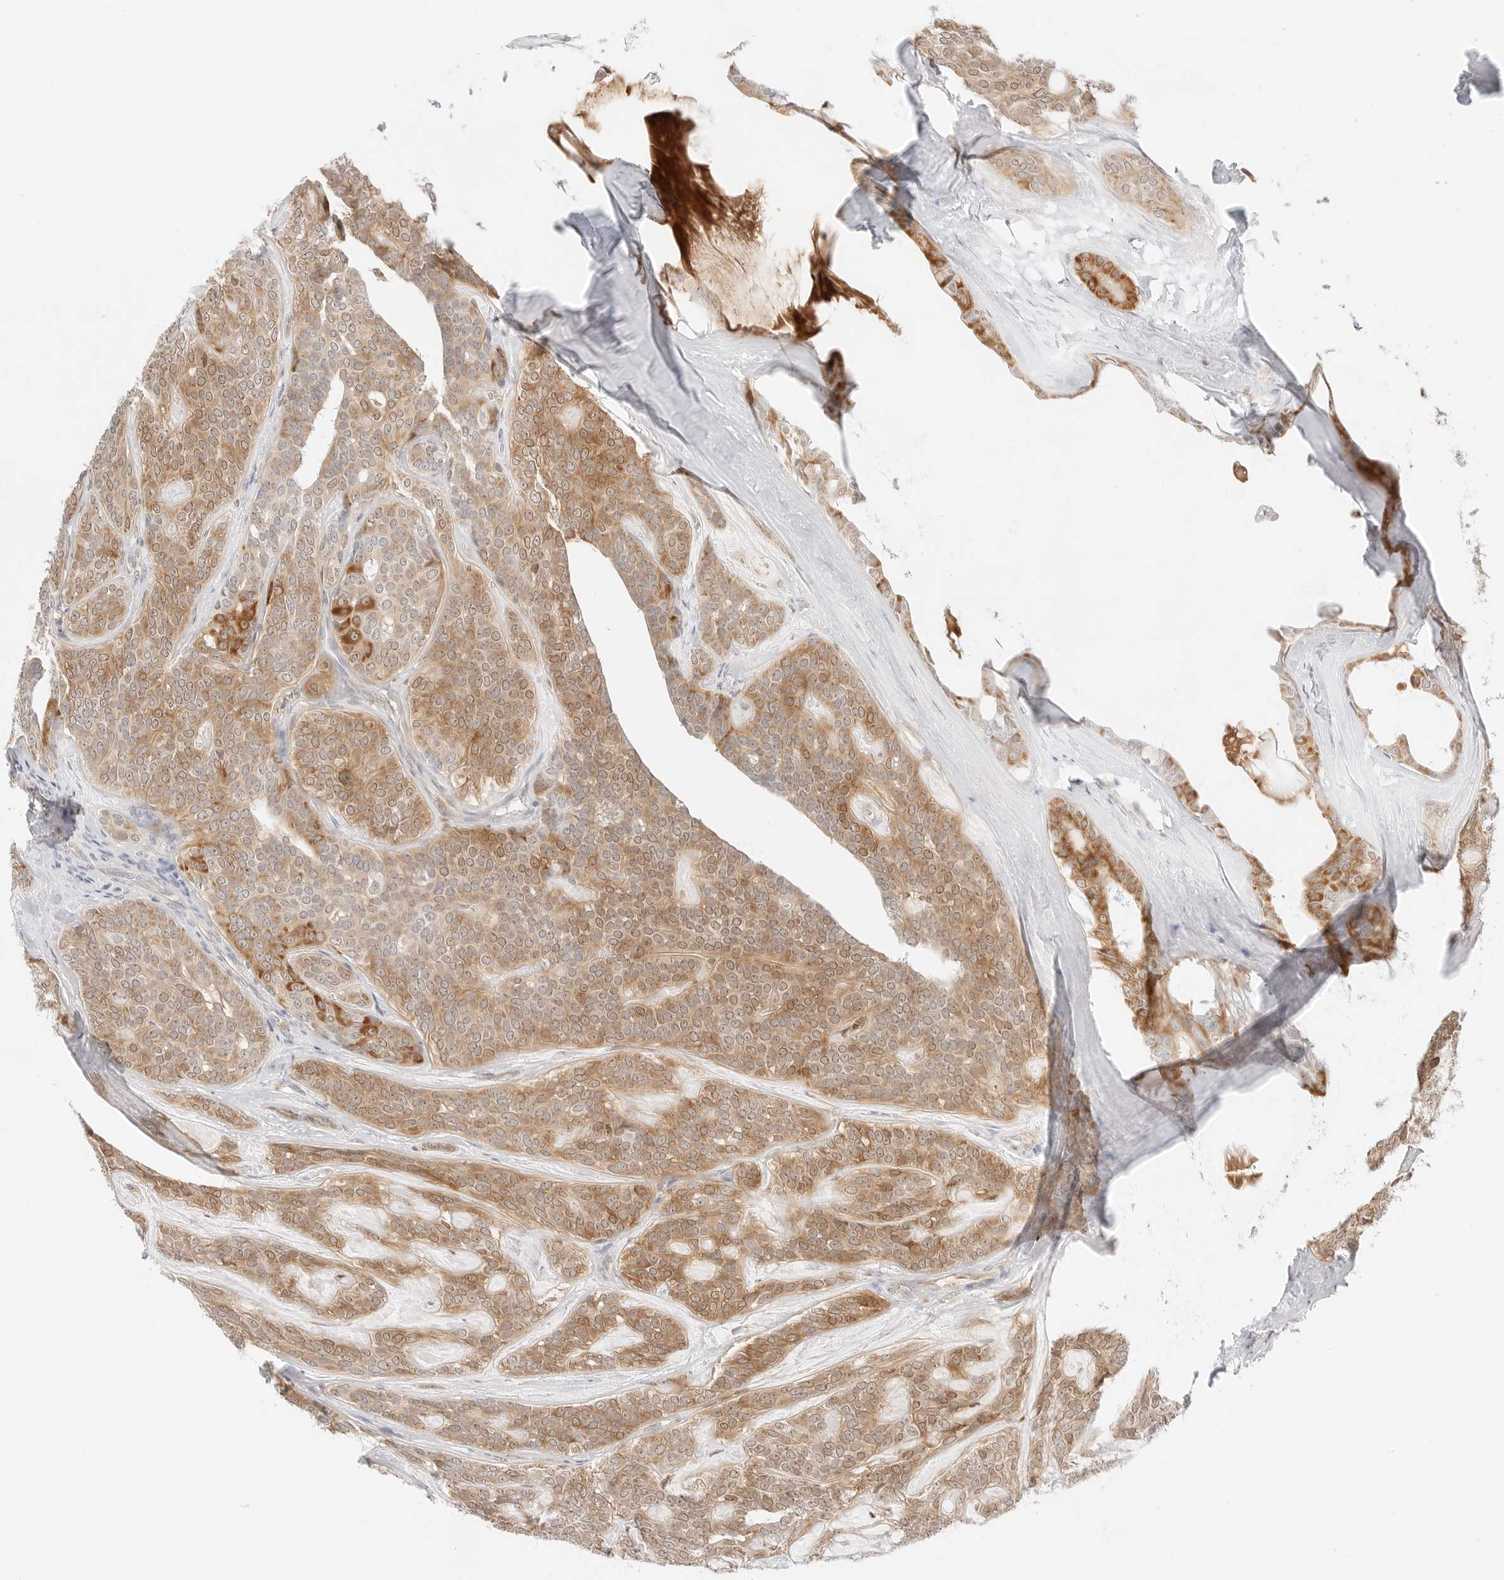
{"staining": {"intensity": "moderate", "quantity": ">75%", "location": "cytoplasmic/membranous,nuclear"}, "tissue": "head and neck cancer", "cell_type": "Tumor cells", "image_type": "cancer", "snomed": [{"axis": "morphology", "description": "Adenocarcinoma, NOS"}, {"axis": "topography", "description": "Head-Neck"}], "caption": "A histopathology image of human head and neck cancer stained for a protein exhibits moderate cytoplasmic/membranous and nuclear brown staining in tumor cells. The staining was performed using DAB, with brown indicating positive protein expression. Nuclei are stained blue with hematoxylin.", "gene": "ERO1B", "patient": {"sex": "male", "age": 66}}